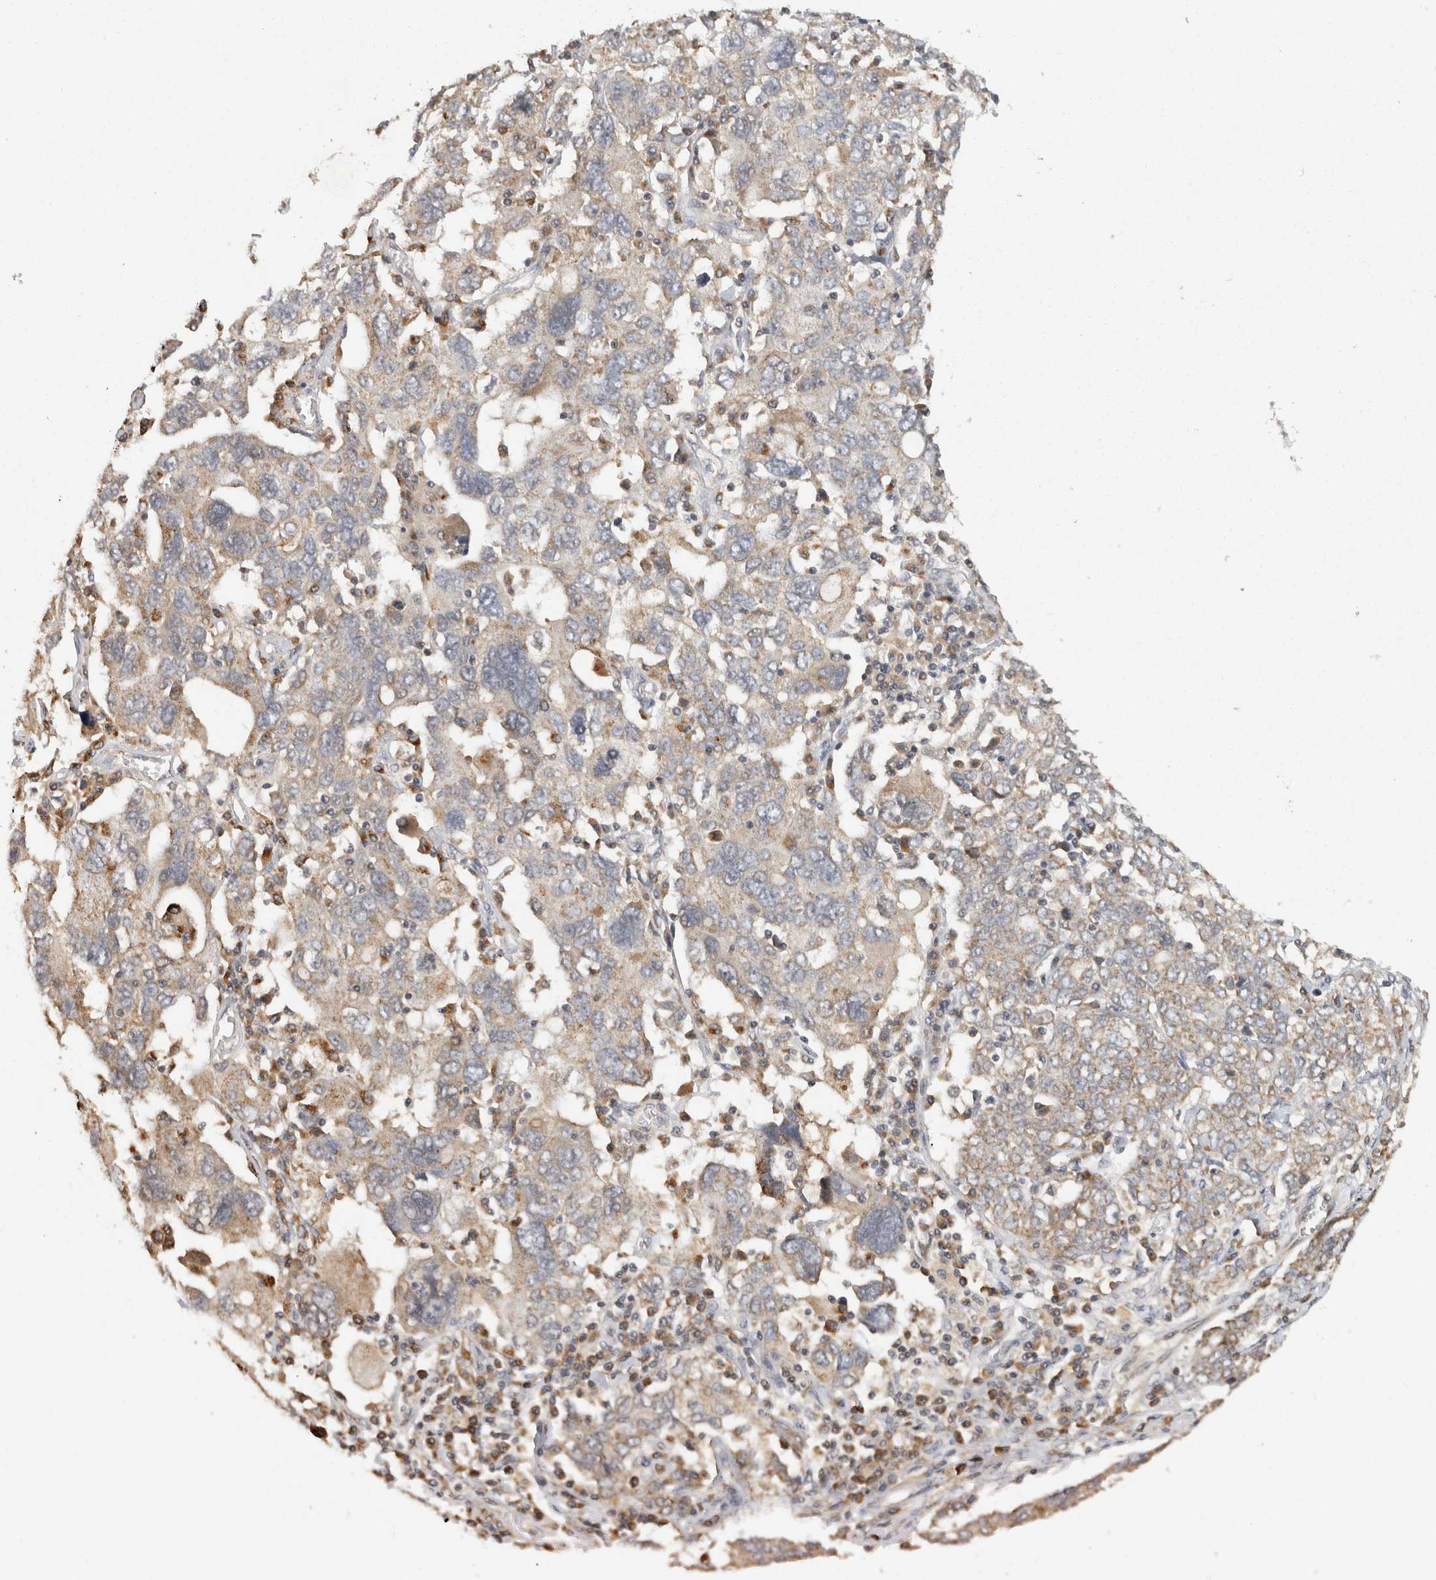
{"staining": {"intensity": "weak", "quantity": "<25%", "location": "cytoplasmic/membranous"}, "tissue": "ovarian cancer", "cell_type": "Tumor cells", "image_type": "cancer", "snomed": [{"axis": "morphology", "description": "Carcinoma, endometroid"}, {"axis": "topography", "description": "Ovary"}], "caption": "Immunohistochemical staining of endometroid carcinoma (ovarian) displays no significant staining in tumor cells. Brightfield microscopy of immunohistochemistry (IHC) stained with DAB (brown) and hematoxylin (blue), captured at high magnification.", "gene": "ACAT2", "patient": {"sex": "female", "age": 62}}